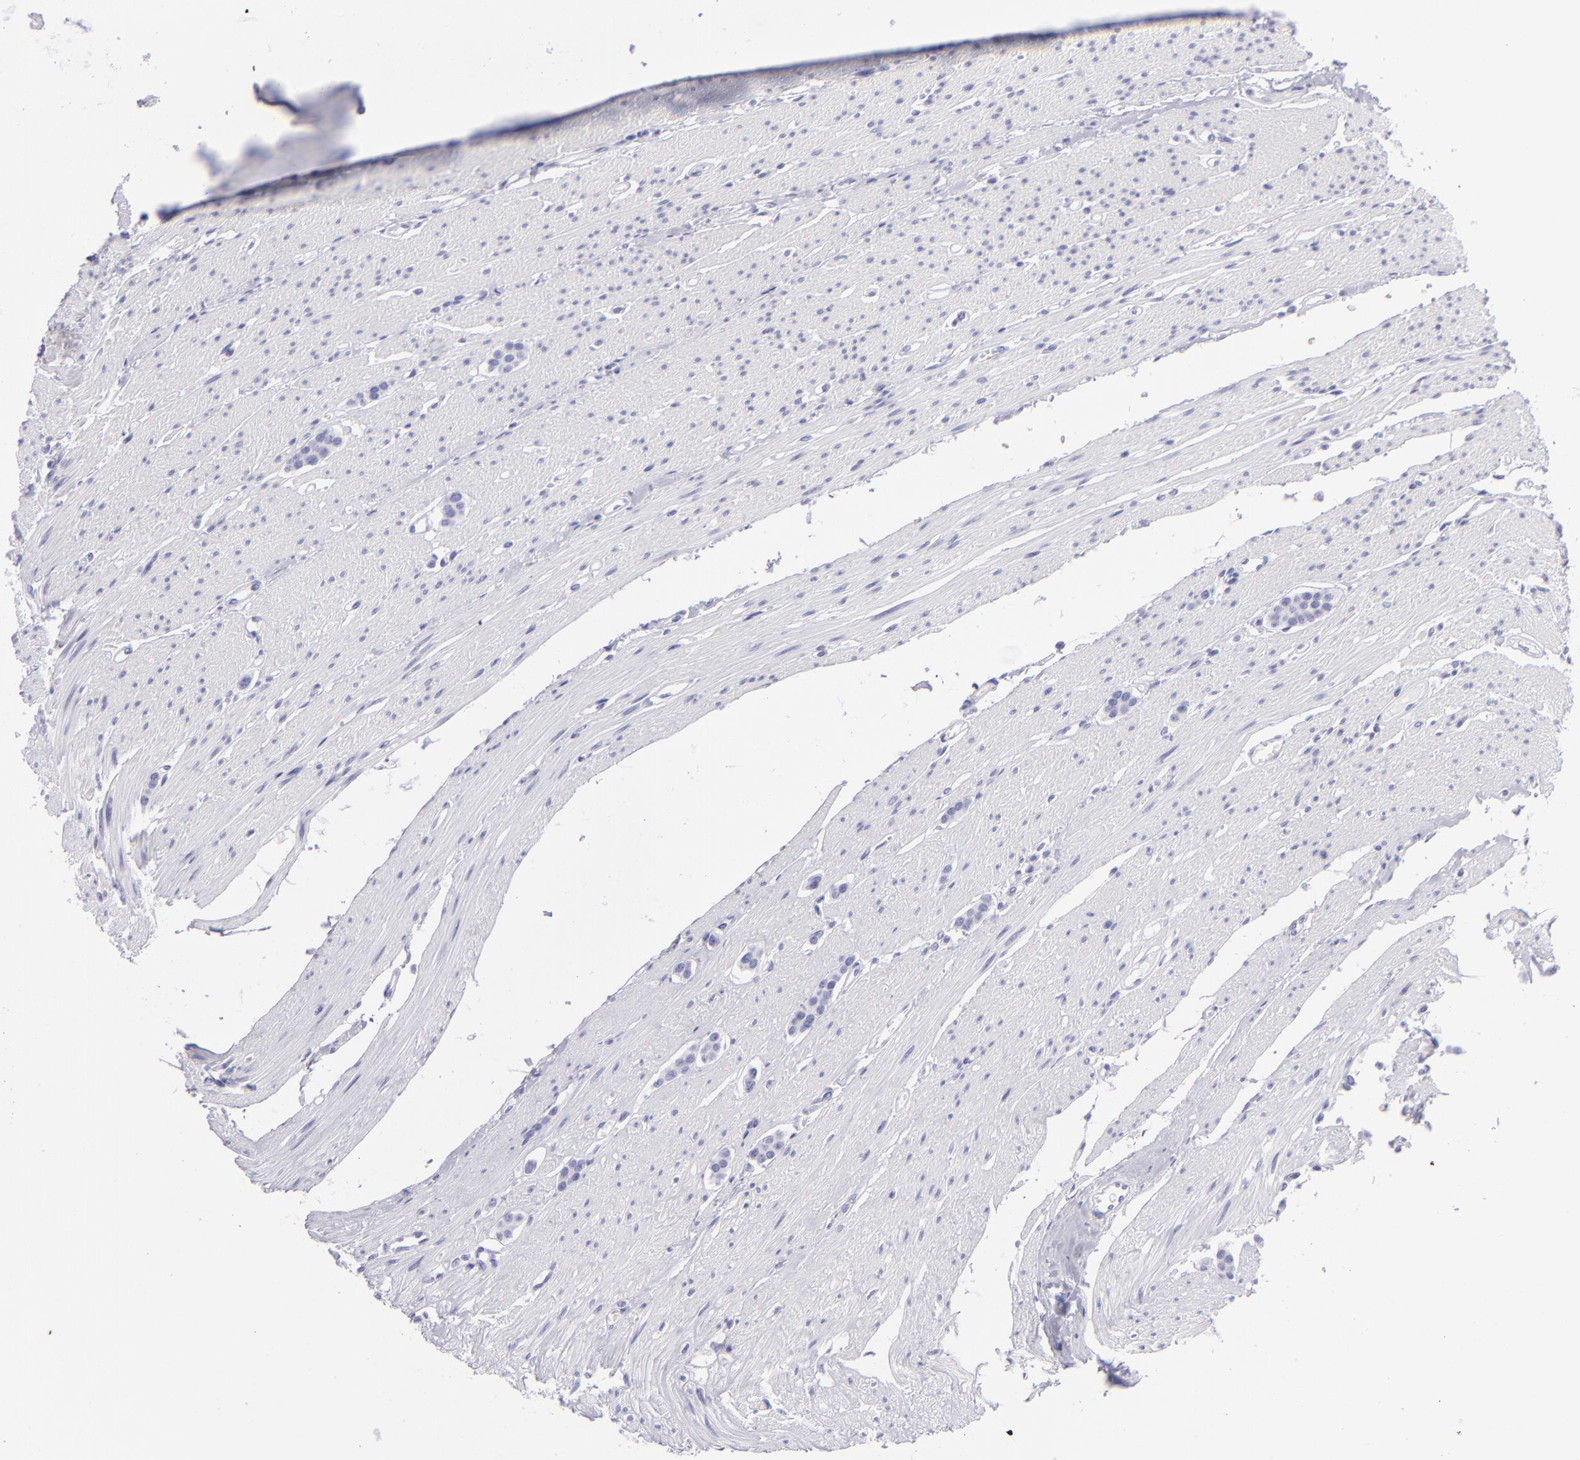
{"staining": {"intensity": "negative", "quantity": "none", "location": "none"}, "tissue": "carcinoid", "cell_type": "Tumor cells", "image_type": "cancer", "snomed": [{"axis": "morphology", "description": "Carcinoid, malignant, NOS"}, {"axis": "topography", "description": "Small intestine"}], "caption": "Tumor cells show no significant protein staining in carcinoid (malignant).", "gene": "PVALB", "patient": {"sex": "male", "age": 60}}